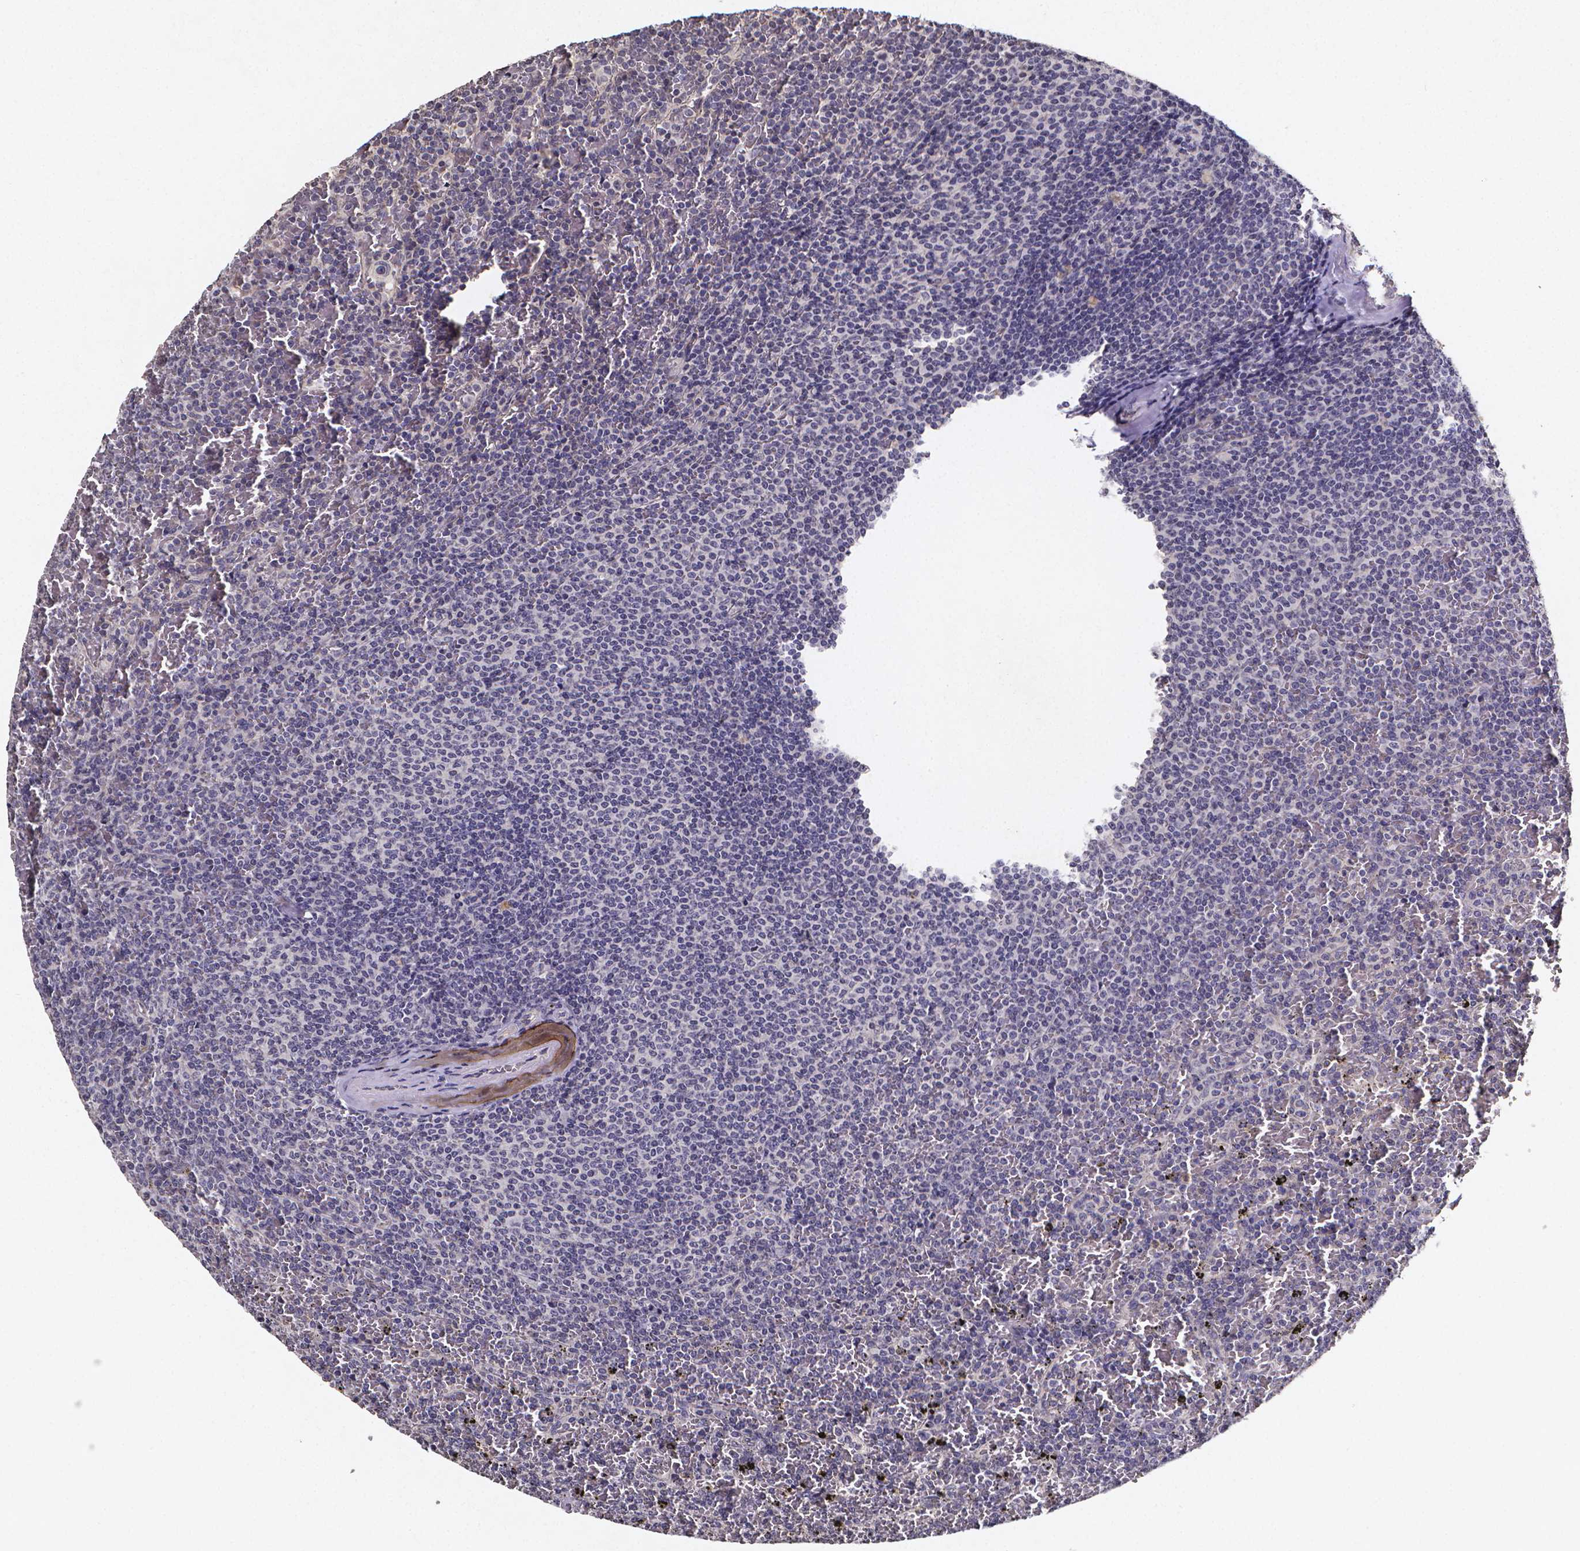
{"staining": {"intensity": "negative", "quantity": "none", "location": "none"}, "tissue": "lymphoma", "cell_type": "Tumor cells", "image_type": "cancer", "snomed": [{"axis": "morphology", "description": "Malignant lymphoma, non-Hodgkin's type, Low grade"}, {"axis": "topography", "description": "Spleen"}], "caption": "DAB (3,3'-diaminobenzidine) immunohistochemical staining of human malignant lymphoma, non-Hodgkin's type (low-grade) exhibits no significant staining in tumor cells. (Brightfield microscopy of DAB (3,3'-diaminobenzidine) IHC at high magnification).", "gene": "TP73", "patient": {"sex": "female", "age": 77}}